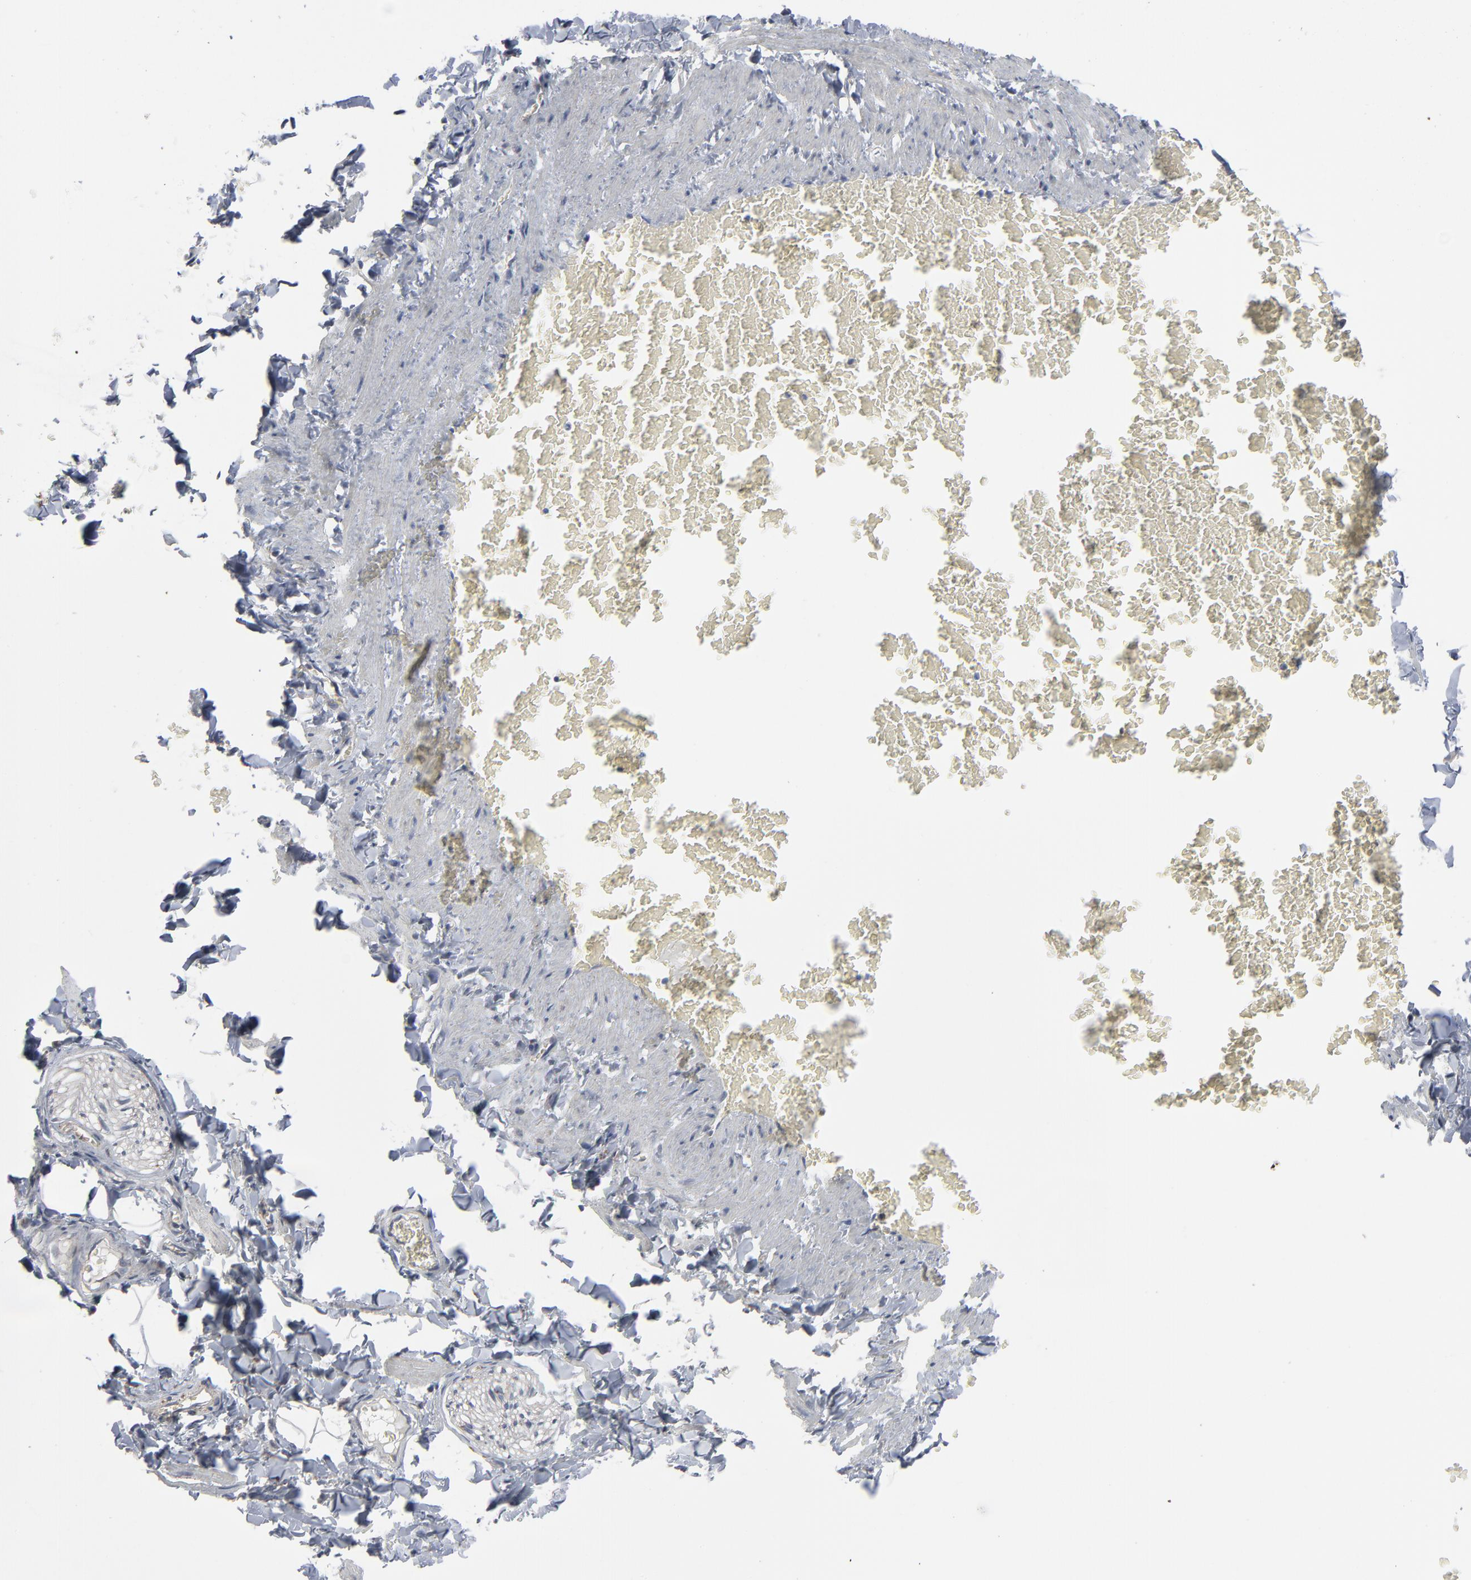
{"staining": {"intensity": "weak", "quantity": ">75%", "location": "cytoplasmic/membranous"}, "tissue": "adipose tissue", "cell_type": "Adipocytes", "image_type": "normal", "snomed": [{"axis": "morphology", "description": "Normal tissue, NOS"}, {"axis": "topography", "description": "Vascular tissue"}], "caption": "Immunohistochemical staining of unremarkable adipose tissue demonstrates low levels of weak cytoplasmic/membranous positivity in about >75% of adipocytes.", "gene": "UQCRC1", "patient": {"sex": "male", "age": 41}}